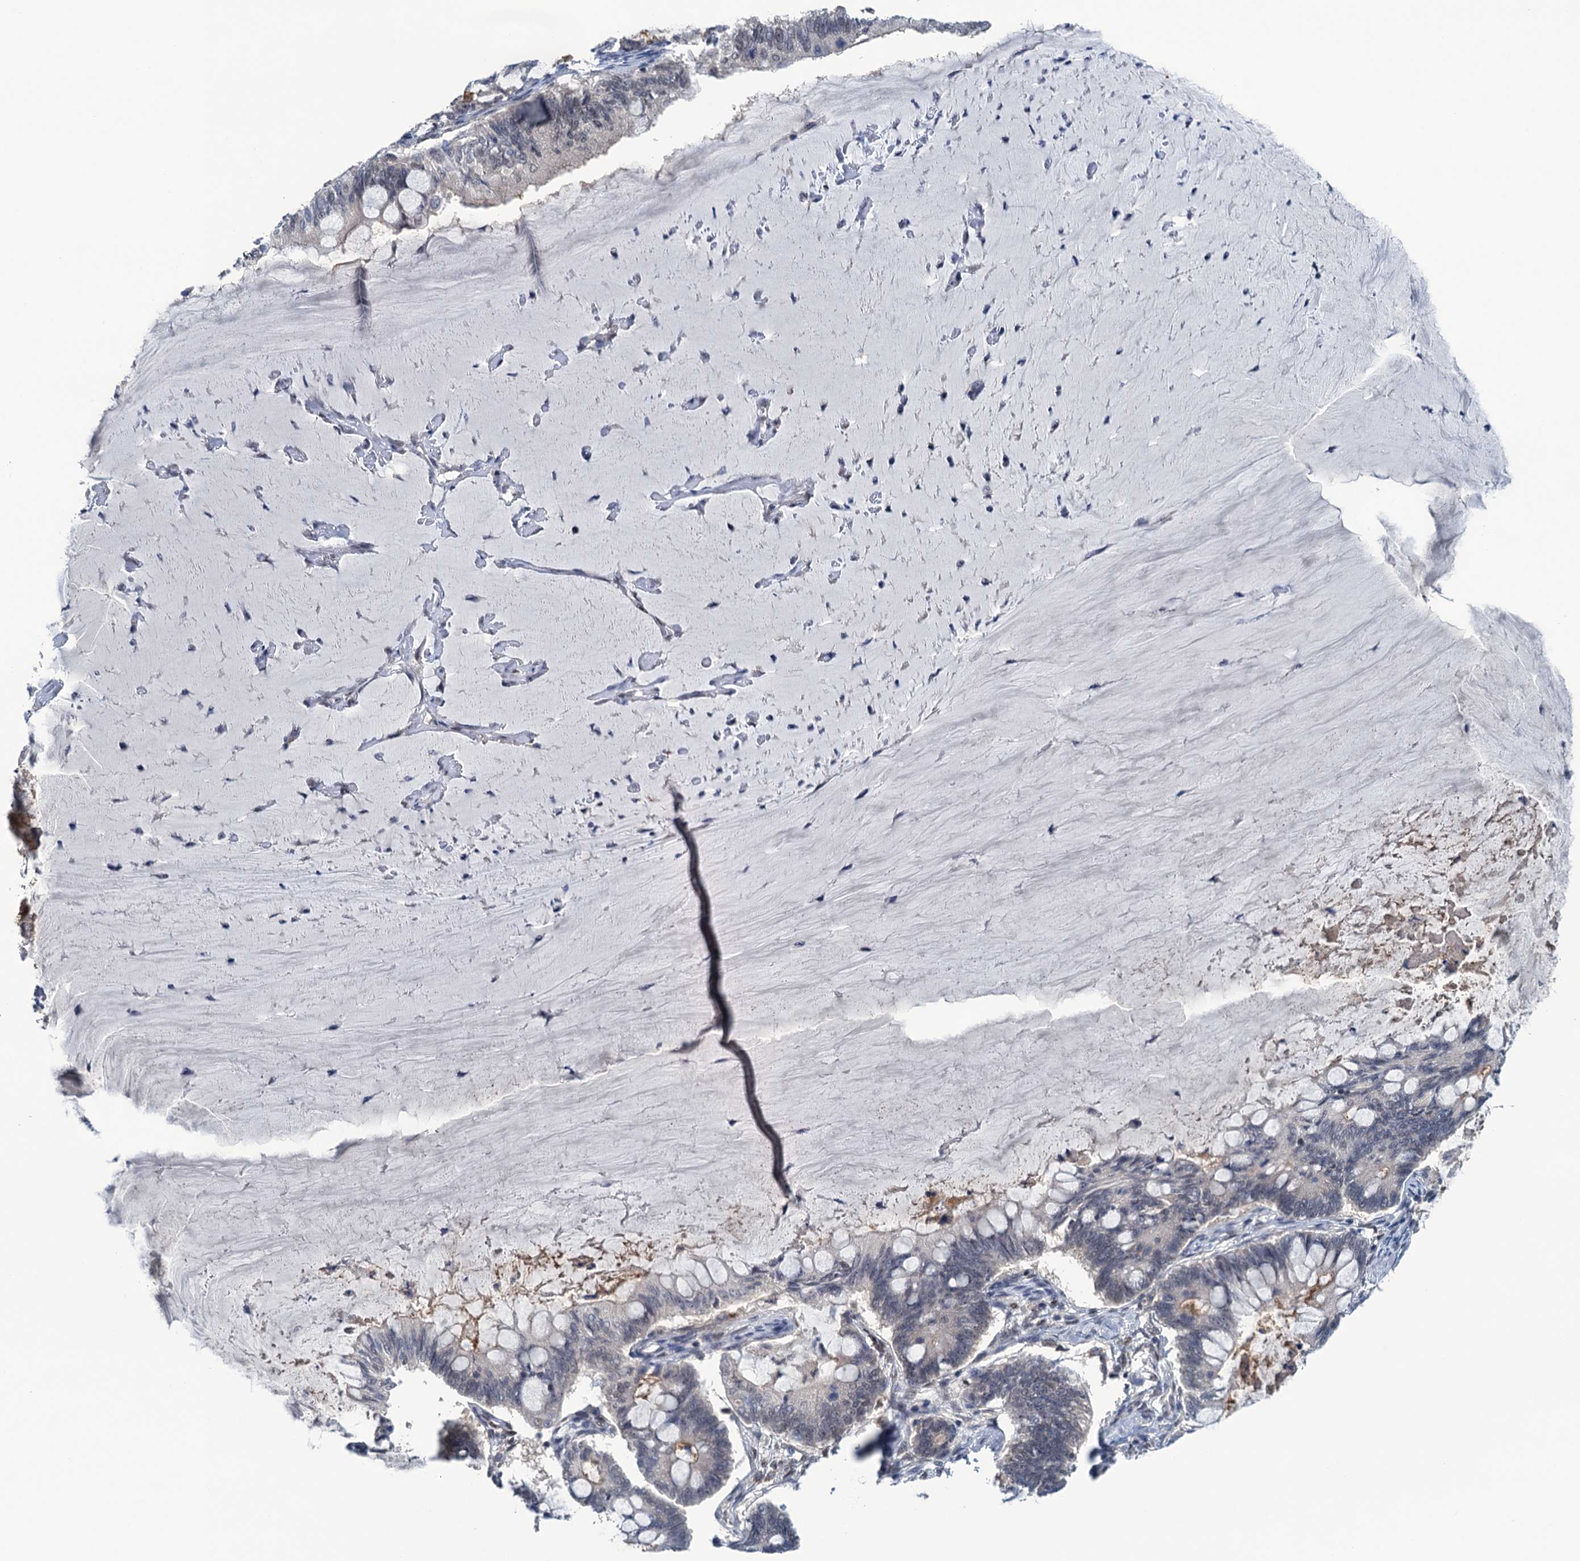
{"staining": {"intensity": "weak", "quantity": "<25%", "location": "nuclear"}, "tissue": "ovarian cancer", "cell_type": "Tumor cells", "image_type": "cancer", "snomed": [{"axis": "morphology", "description": "Cystadenocarcinoma, mucinous, NOS"}, {"axis": "topography", "description": "Ovary"}], "caption": "The histopathology image reveals no significant positivity in tumor cells of ovarian mucinous cystadenocarcinoma.", "gene": "SAE1", "patient": {"sex": "female", "age": 61}}